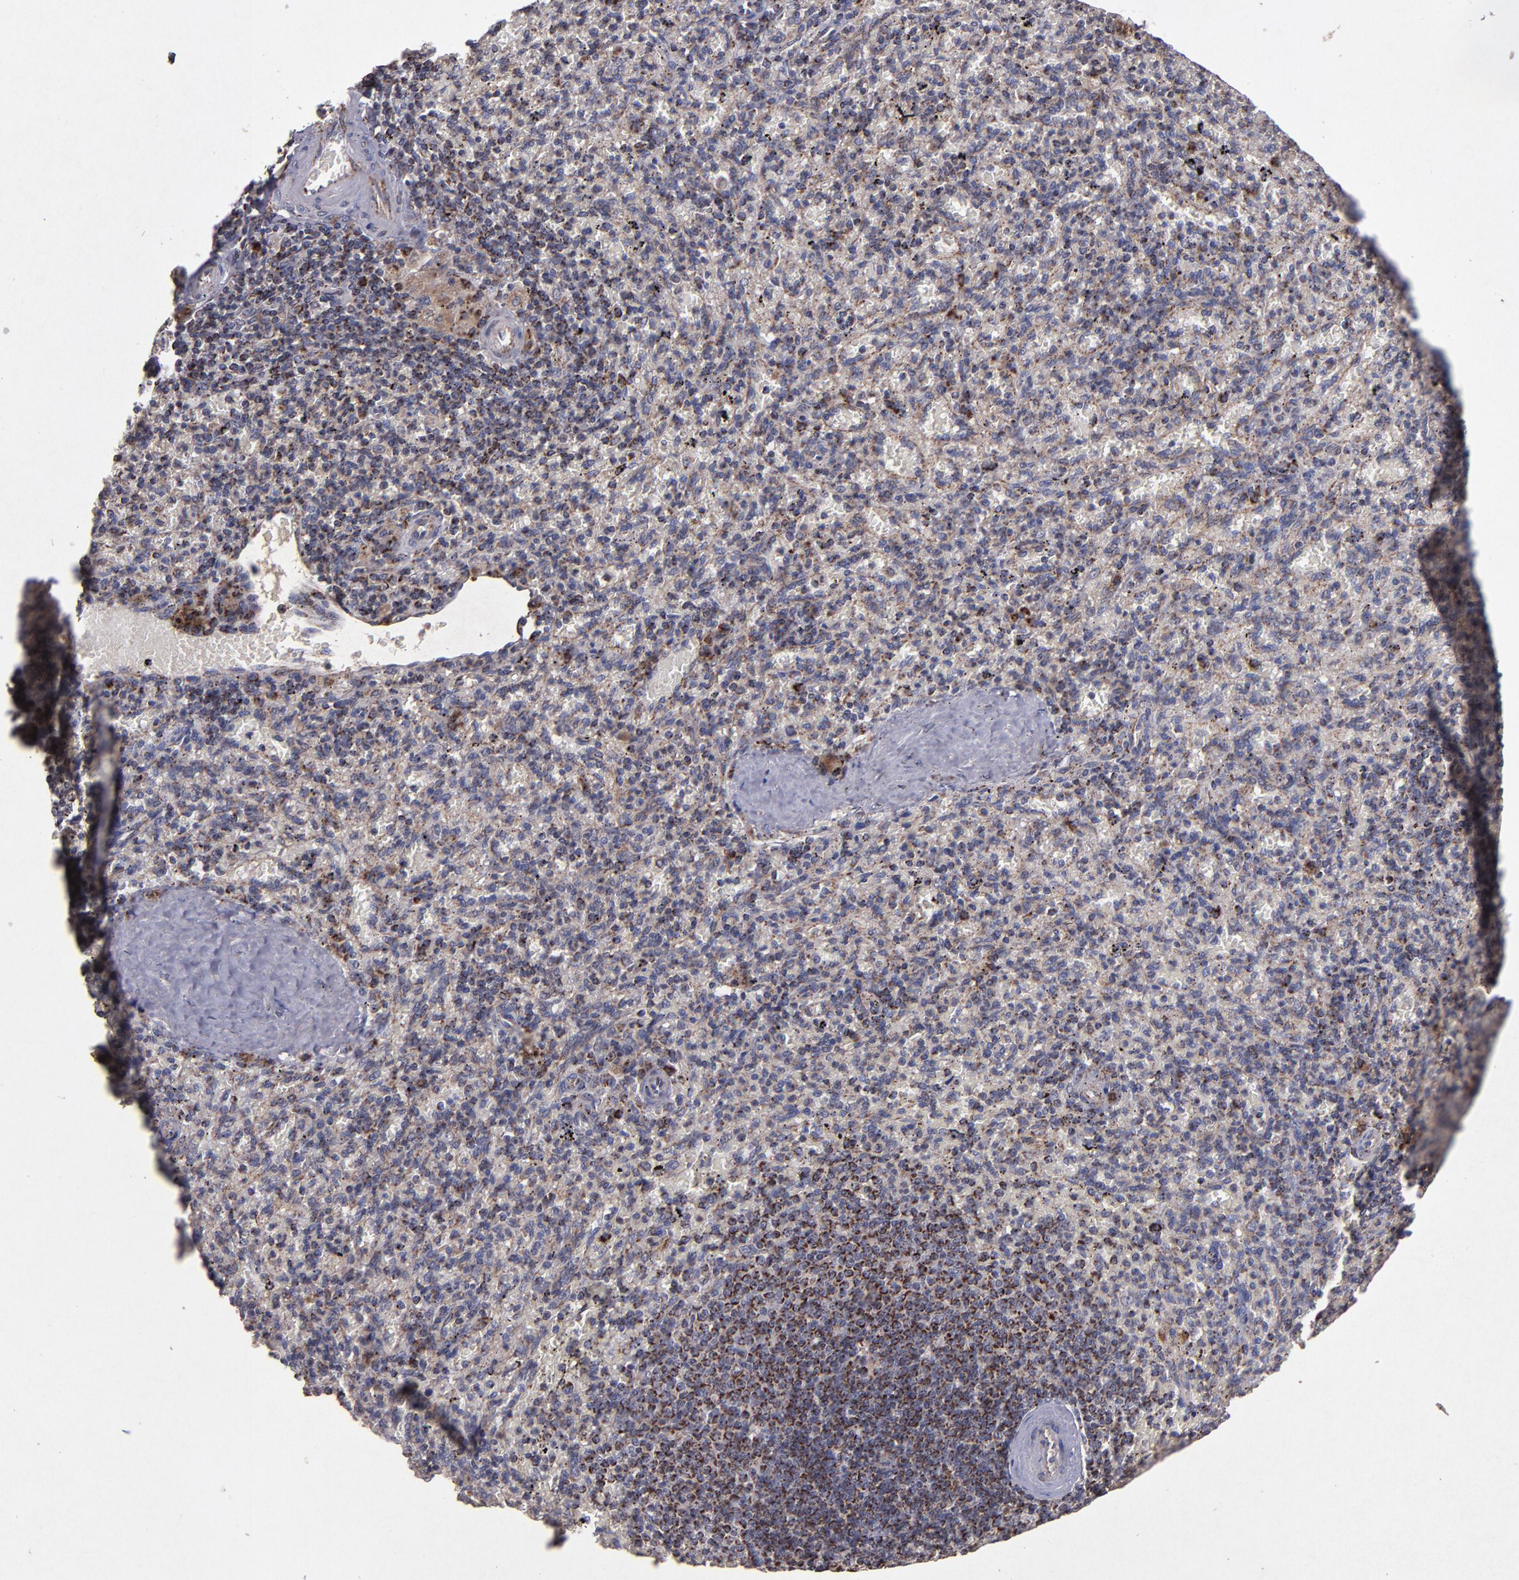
{"staining": {"intensity": "weak", "quantity": "25%-75%", "location": "cytoplasmic/membranous"}, "tissue": "spleen", "cell_type": "Cells in red pulp", "image_type": "normal", "snomed": [{"axis": "morphology", "description": "Normal tissue, NOS"}, {"axis": "topography", "description": "Spleen"}], "caption": "The image demonstrates staining of unremarkable spleen, revealing weak cytoplasmic/membranous protein positivity (brown color) within cells in red pulp.", "gene": "TIMM9", "patient": {"sex": "female", "age": 43}}